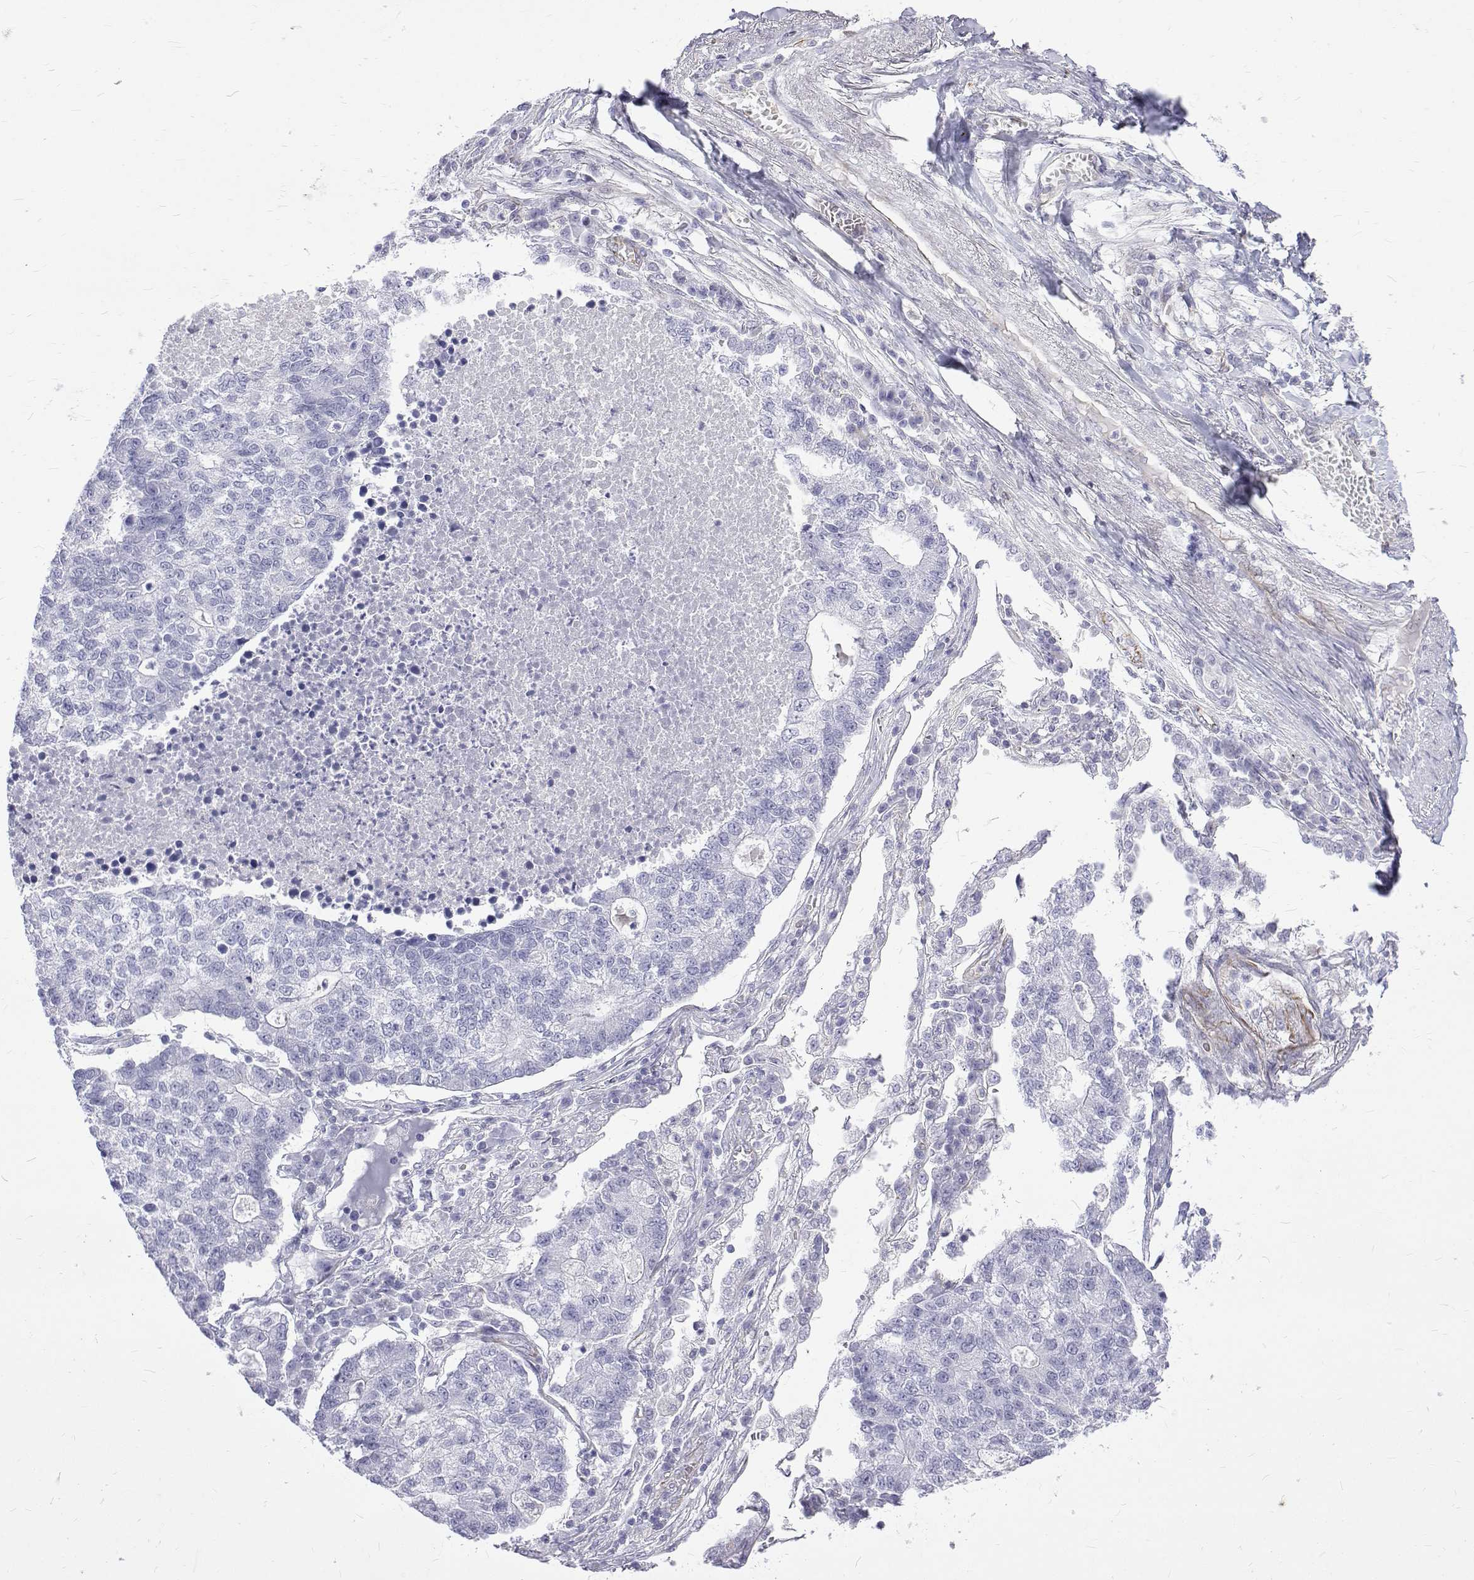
{"staining": {"intensity": "negative", "quantity": "none", "location": "none"}, "tissue": "lung cancer", "cell_type": "Tumor cells", "image_type": "cancer", "snomed": [{"axis": "morphology", "description": "Adenocarcinoma, NOS"}, {"axis": "topography", "description": "Lung"}], "caption": "Lung adenocarcinoma was stained to show a protein in brown. There is no significant staining in tumor cells.", "gene": "OPRPN", "patient": {"sex": "male", "age": 57}}